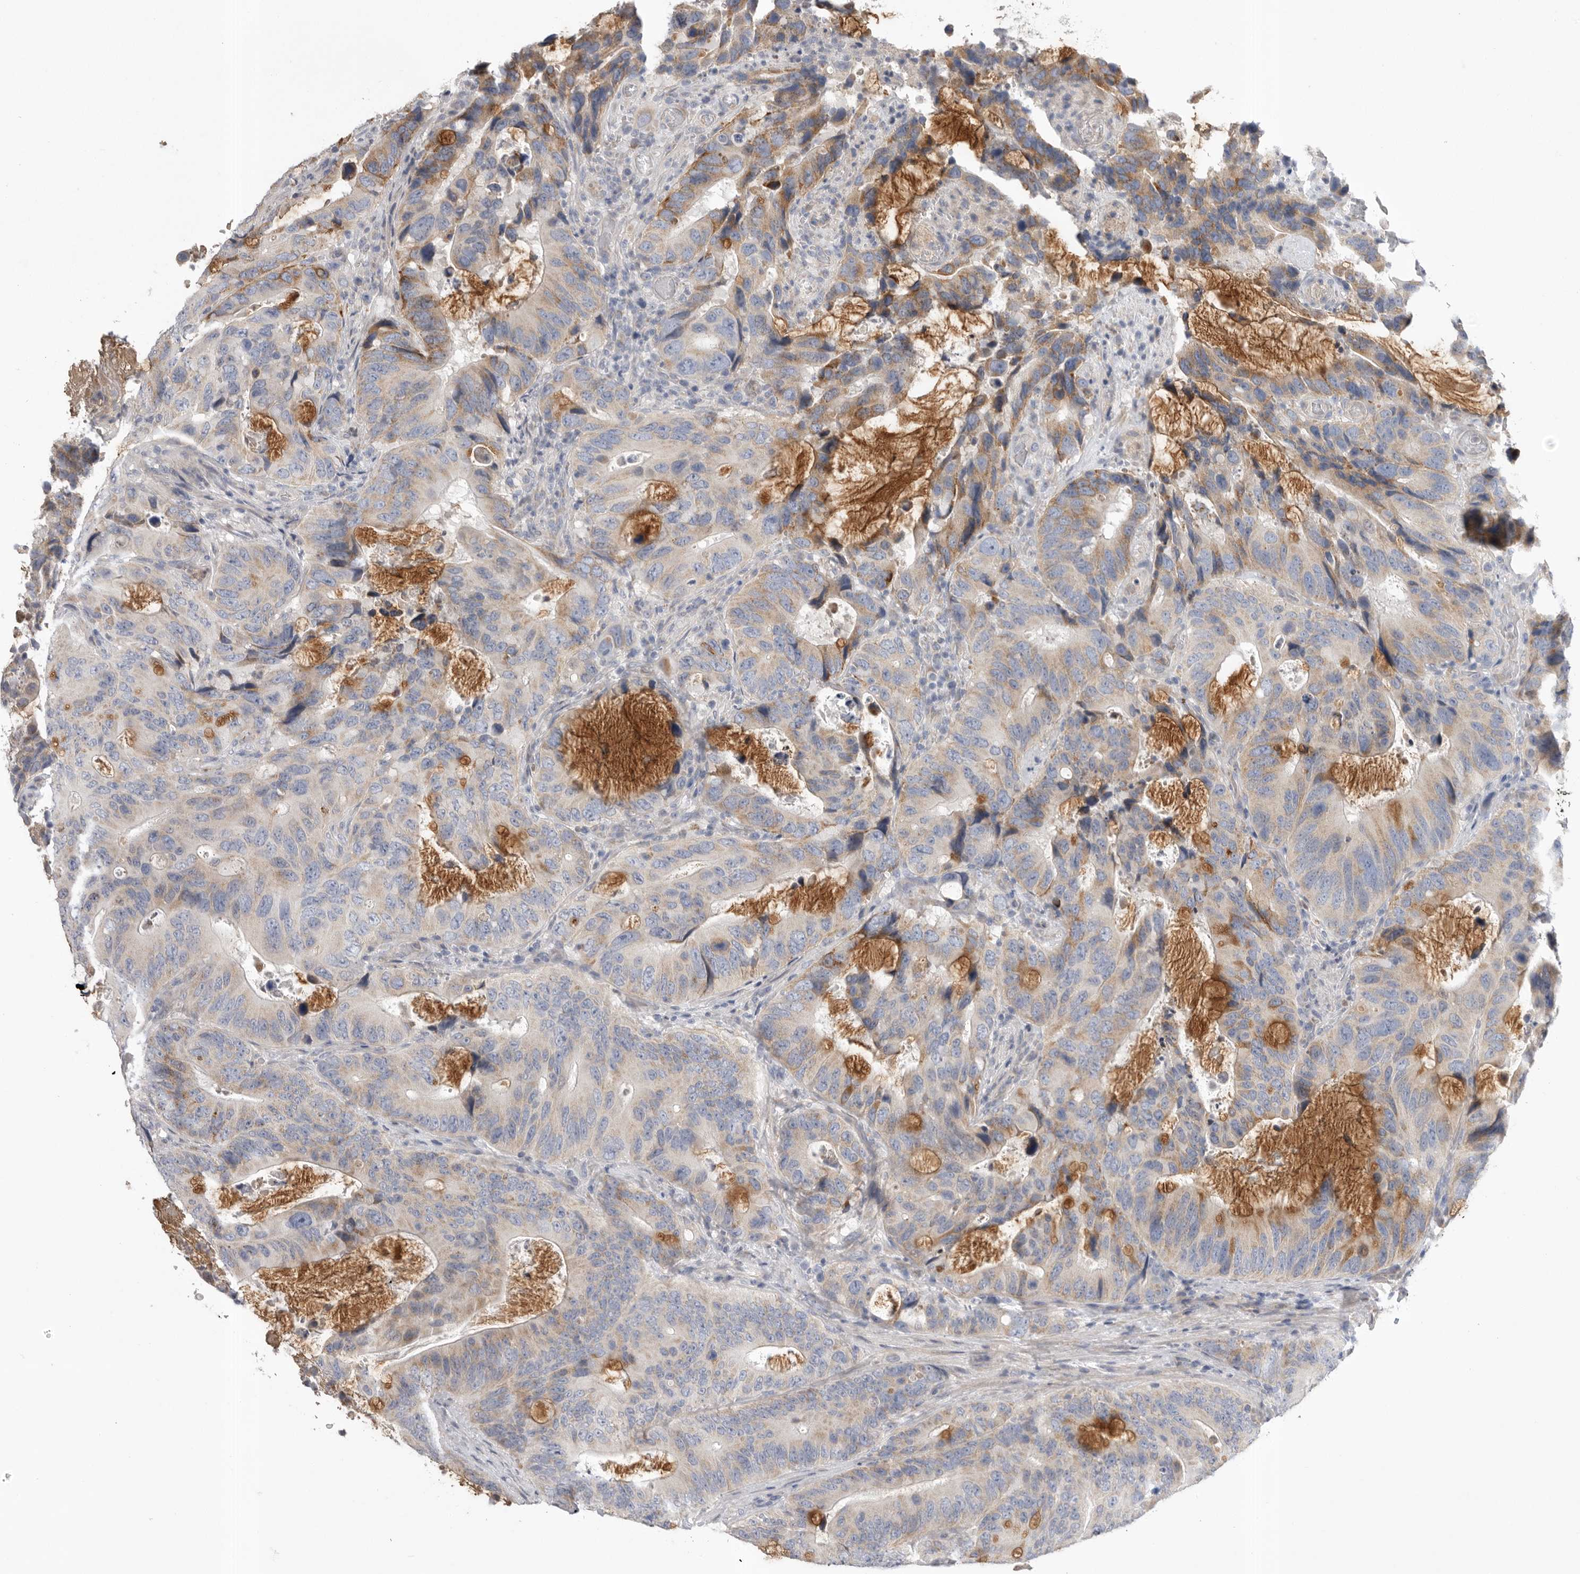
{"staining": {"intensity": "moderate", "quantity": "<25%", "location": "cytoplasmic/membranous"}, "tissue": "colorectal cancer", "cell_type": "Tumor cells", "image_type": "cancer", "snomed": [{"axis": "morphology", "description": "Adenocarcinoma, NOS"}, {"axis": "topography", "description": "Colon"}], "caption": "Immunohistochemical staining of human adenocarcinoma (colorectal) exhibits low levels of moderate cytoplasmic/membranous protein expression in approximately <25% of tumor cells.", "gene": "CCDC126", "patient": {"sex": "male", "age": 83}}